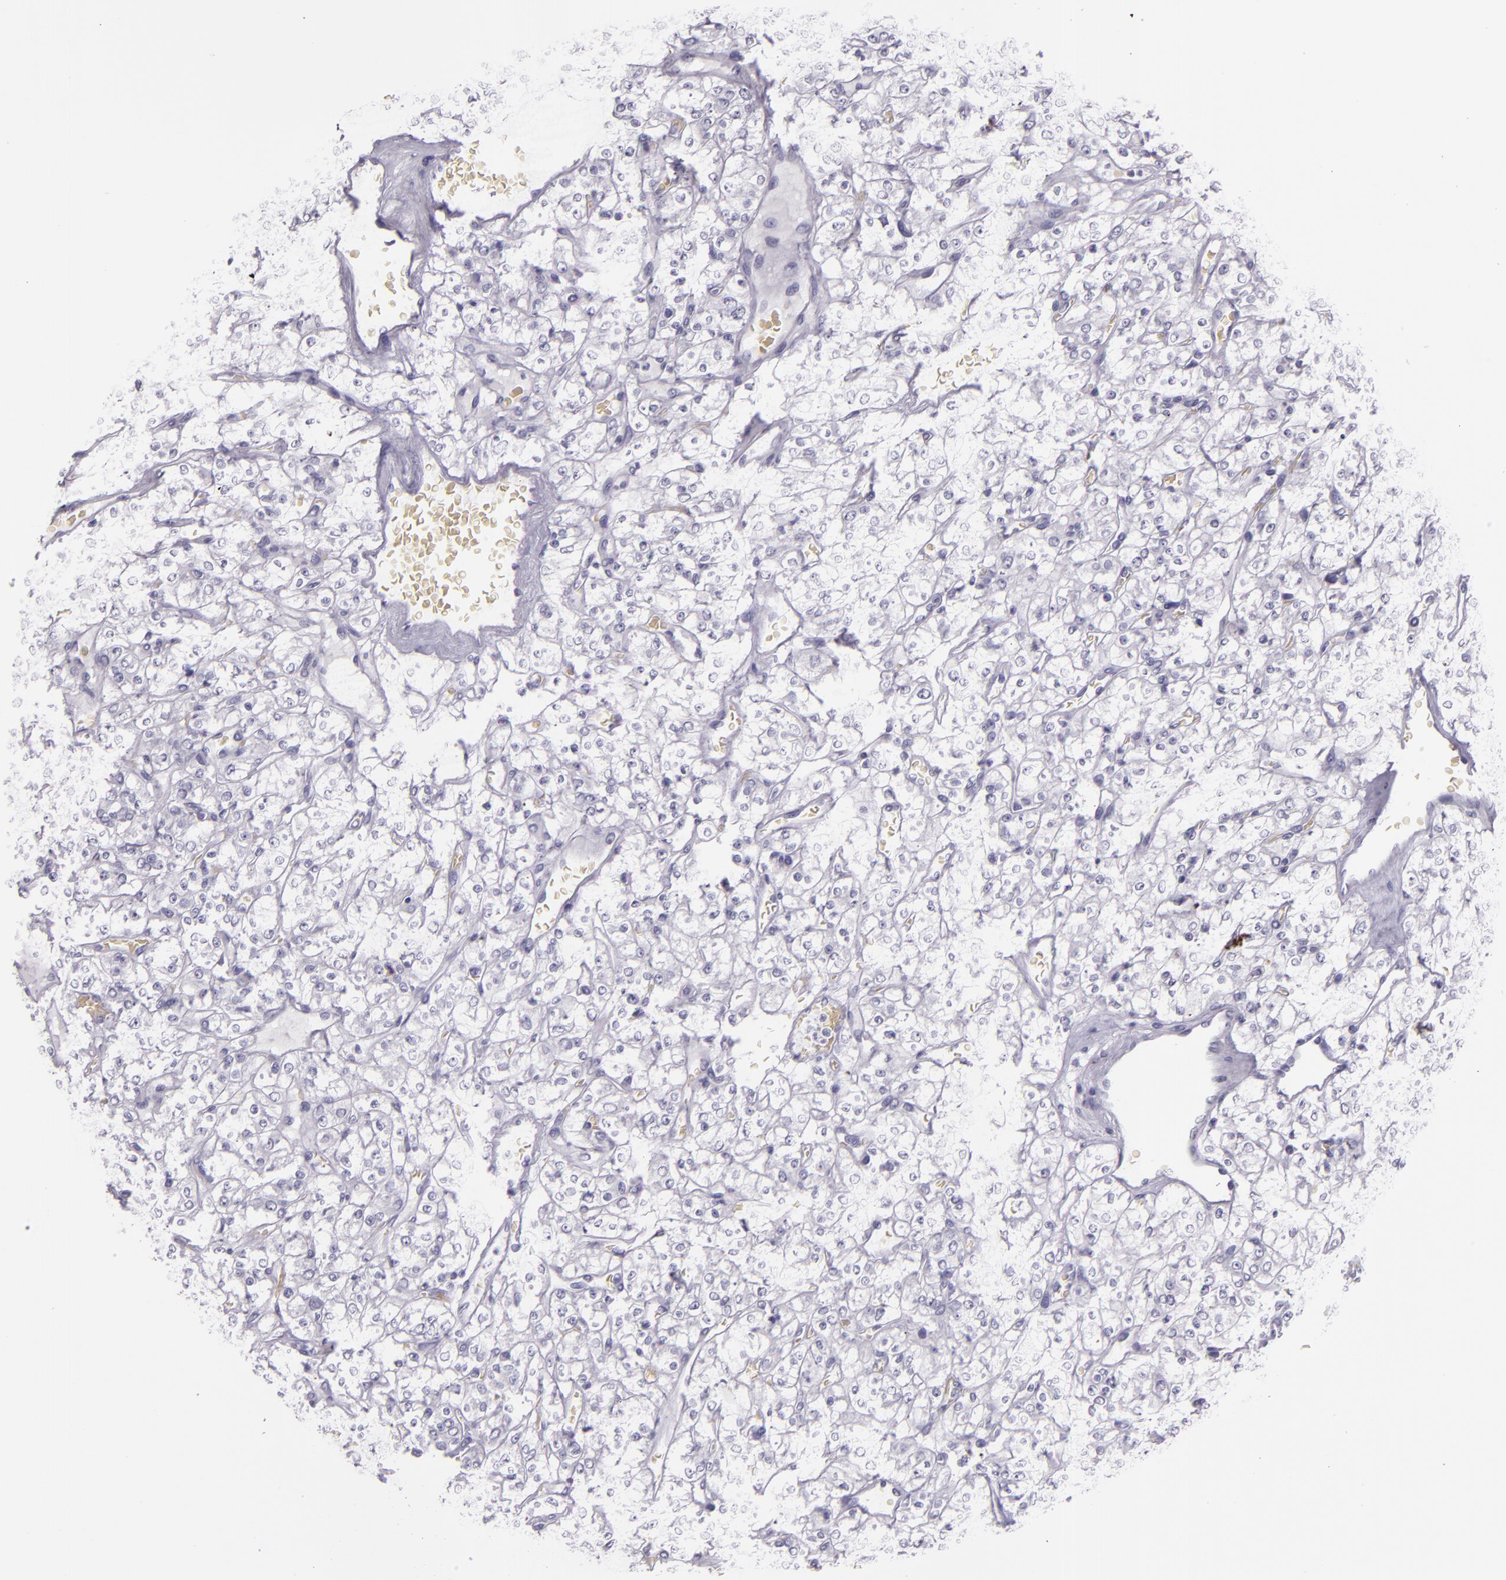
{"staining": {"intensity": "negative", "quantity": "none", "location": "none"}, "tissue": "renal cancer", "cell_type": "Tumor cells", "image_type": "cancer", "snomed": [{"axis": "morphology", "description": "Normal tissue, NOS"}, {"axis": "morphology", "description": "Adenocarcinoma, NOS"}, {"axis": "topography", "description": "Kidney"}], "caption": "This is an immunohistochemistry image of human renal cancer. There is no staining in tumor cells.", "gene": "CR2", "patient": {"sex": "female", "age": 72}}